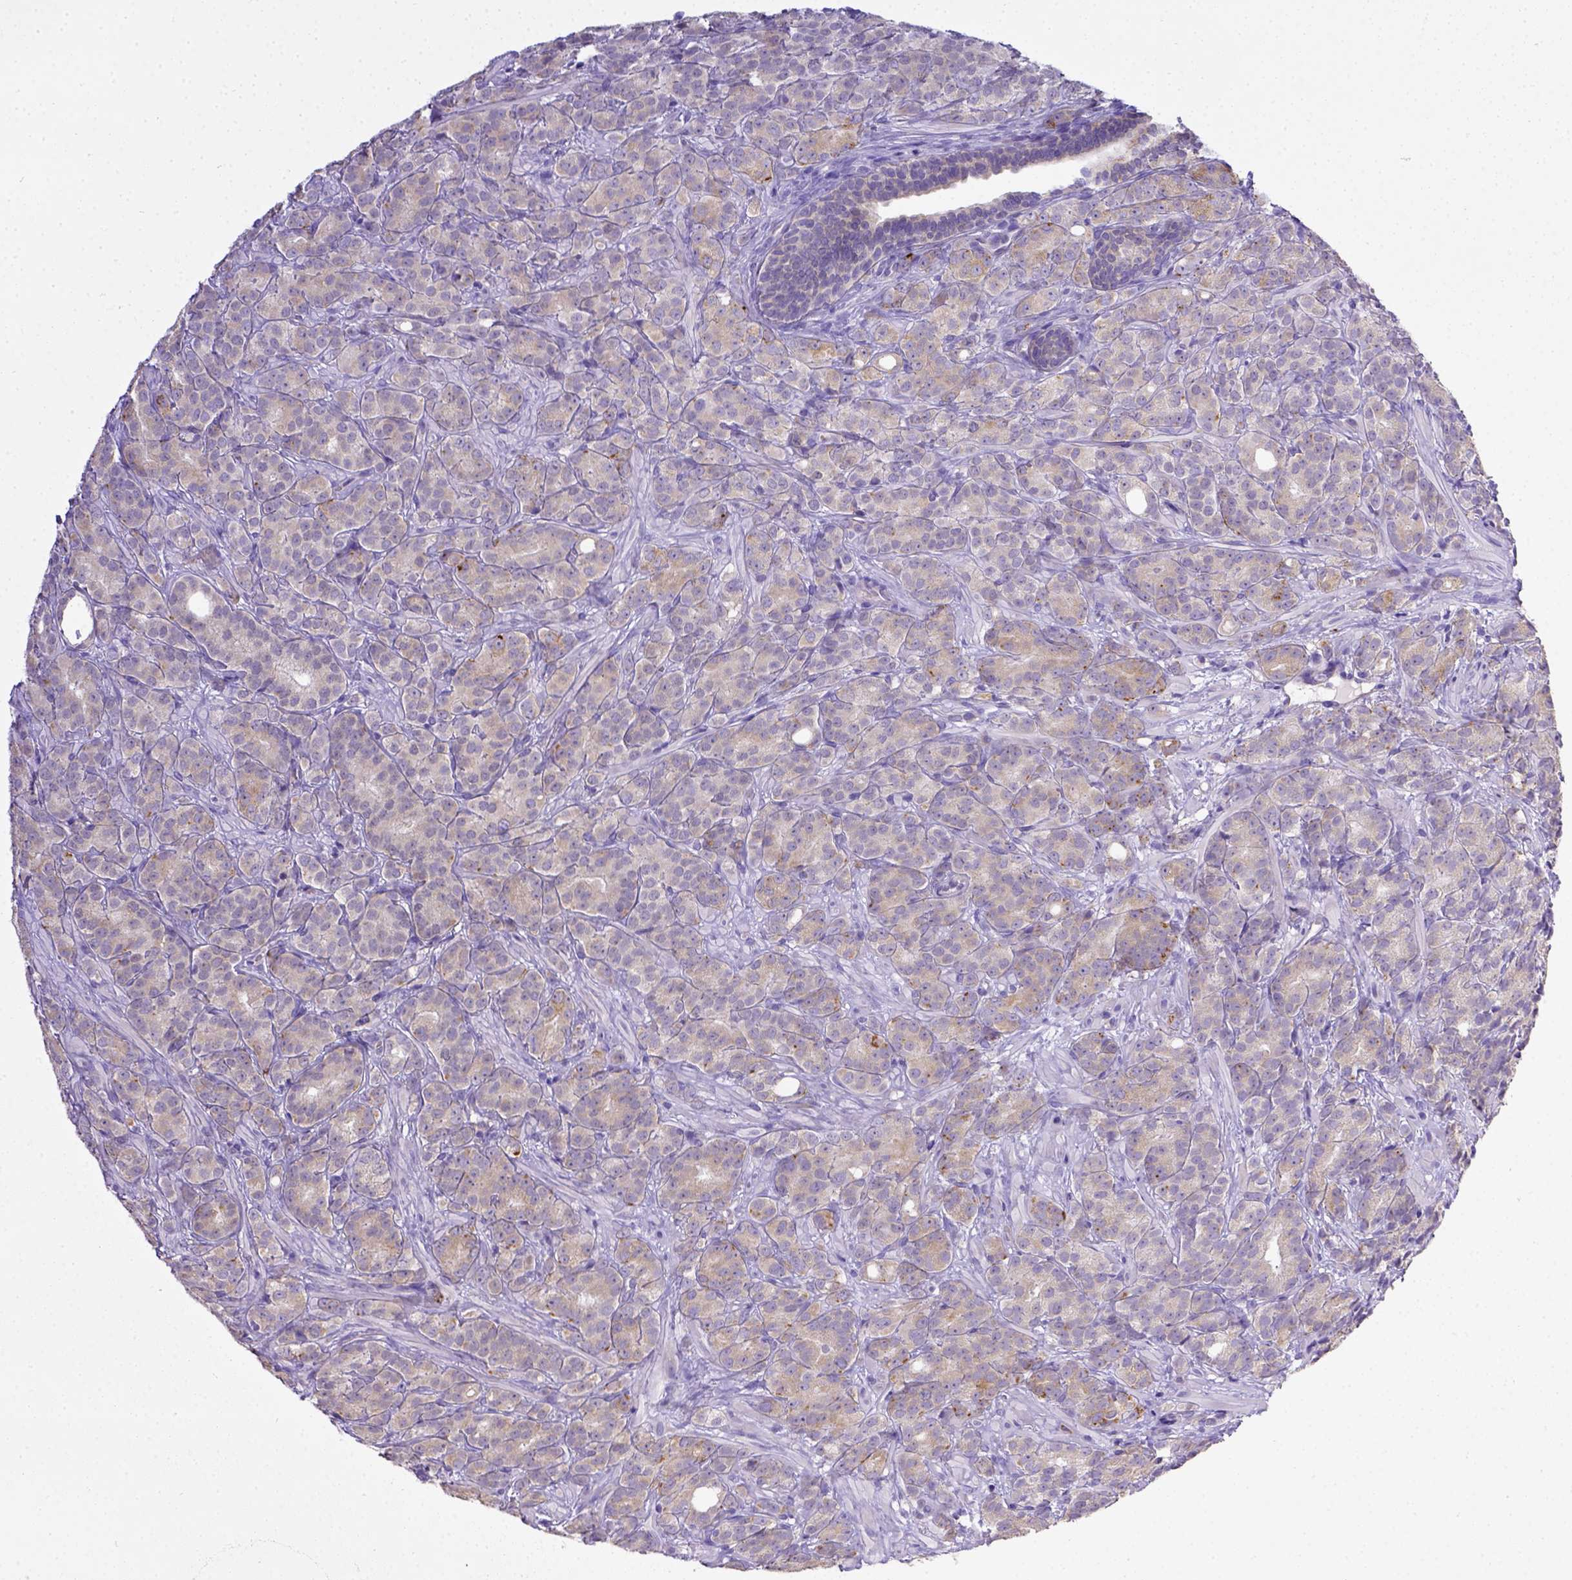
{"staining": {"intensity": "weak", "quantity": "25%-75%", "location": "cytoplasmic/membranous"}, "tissue": "prostate cancer", "cell_type": "Tumor cells", "image_type": "cancer", "snomed": [{"axis": "morphology", "description": "Adenocarcinoma, High grade"}, {"axis": "topography", "description": "Prostate"}], "caption": "DAB (3,3'-diaminobenzidine) immunohistochemical staining of human prostate adenocarcinoma (high-grade) exhibits weak cytoplasmic/membranous protein positivity in about 25%-75% of tumor cells.", "gene": "CD40", "patient": {"sex": "male", "age": 90}}